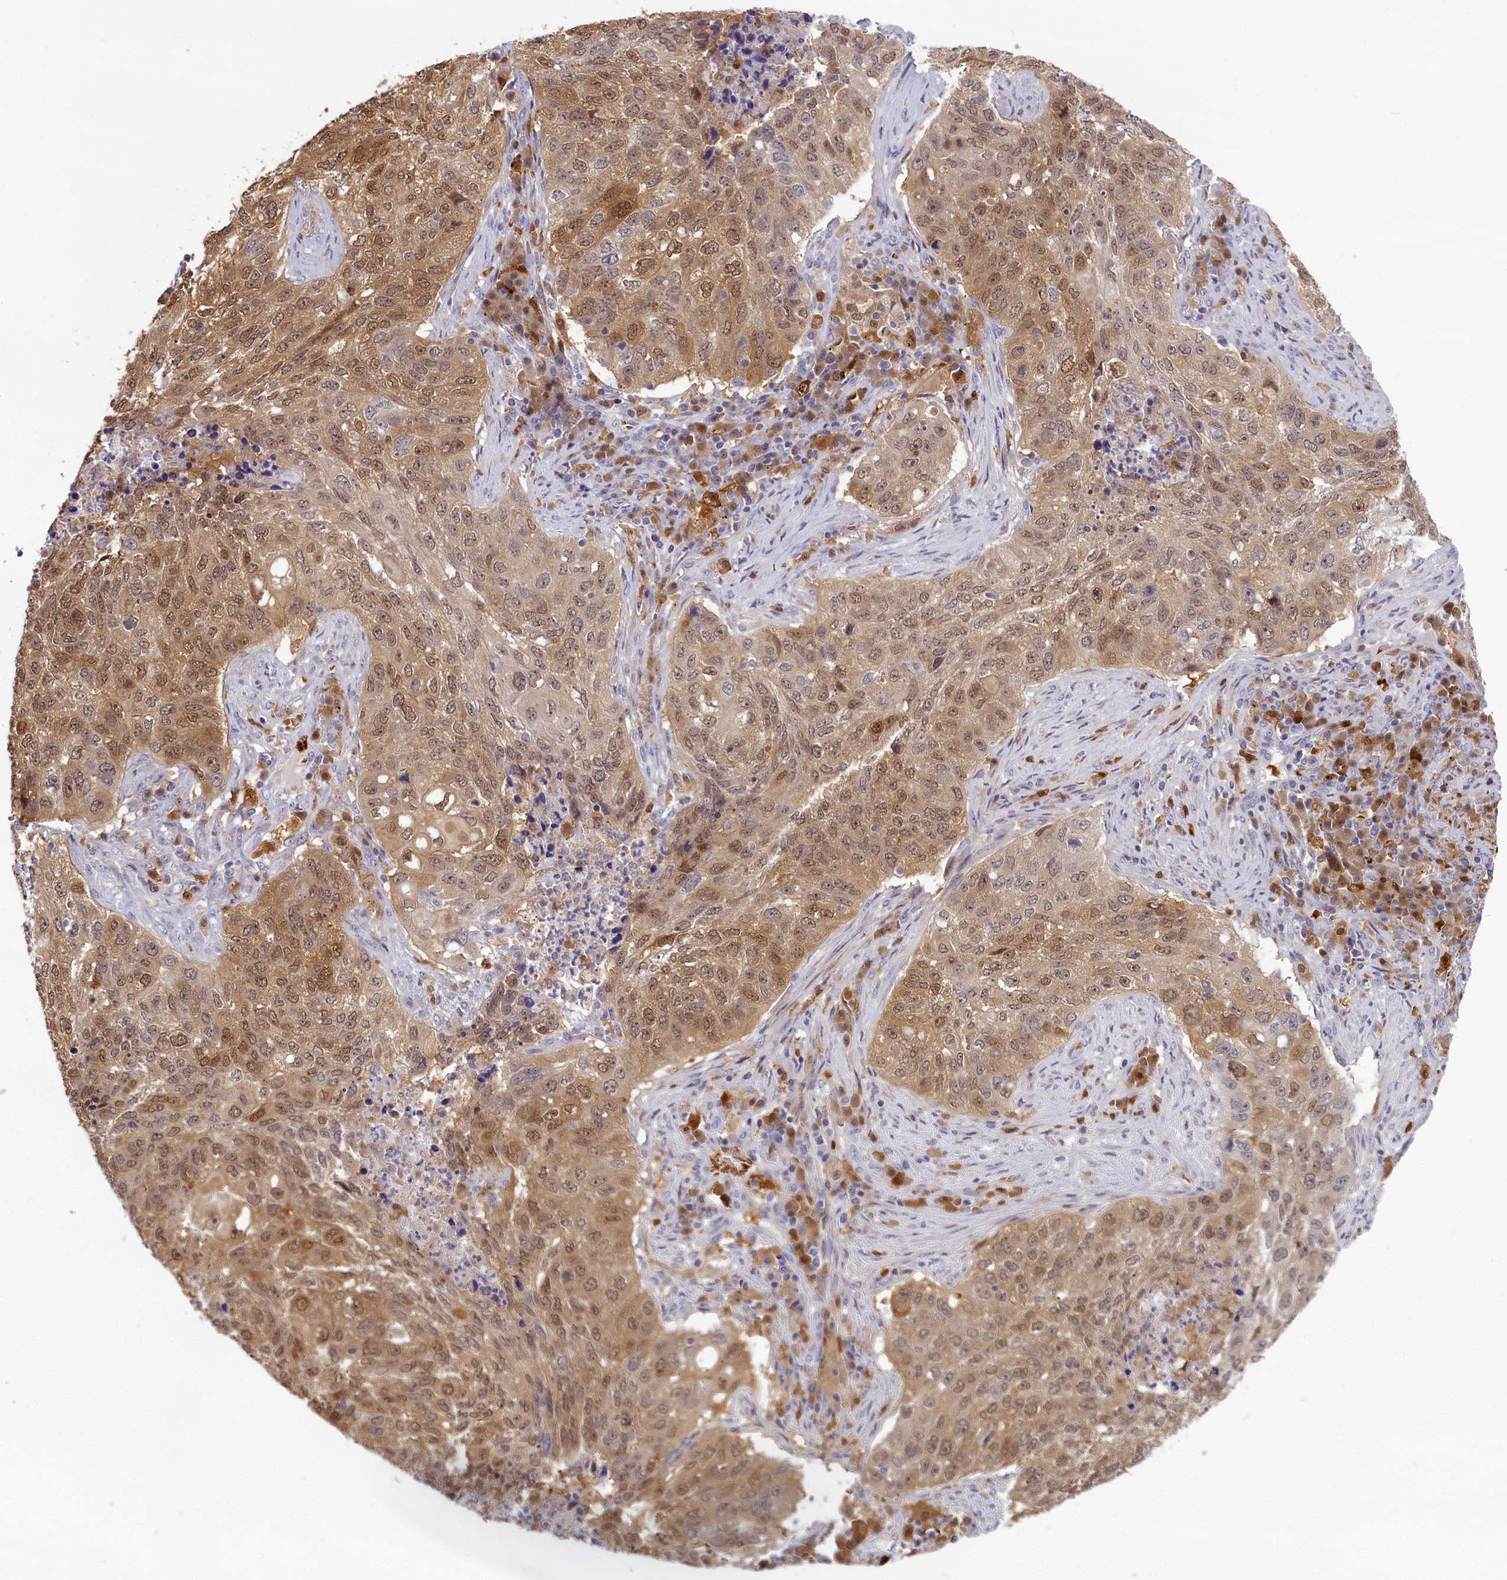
{"staining": {"intensity": "moderate", "quantity": ">75%", "location": "cytoplasmic/membranous,nuclear"}, "tissue": "lung cancer", "cell_type": "Tumor cells", "image_type": "cancer", "snomed": [{"axis": "morphology", "description": "Squamous cell carcinoma, NOS"}, {"axis": "topography", "description": "Lung"}], "caption": "Protein staining shows moderate cytoplasmic/membranous and nuclear staining in approximately >75% of tumor cells in lung cancer (squamous cell carcinoma). (Brightfield microscopy of DAB IHC at high magnification).", "gene": "BLVRB", "patient": {"sex": "female", "age": 63}}